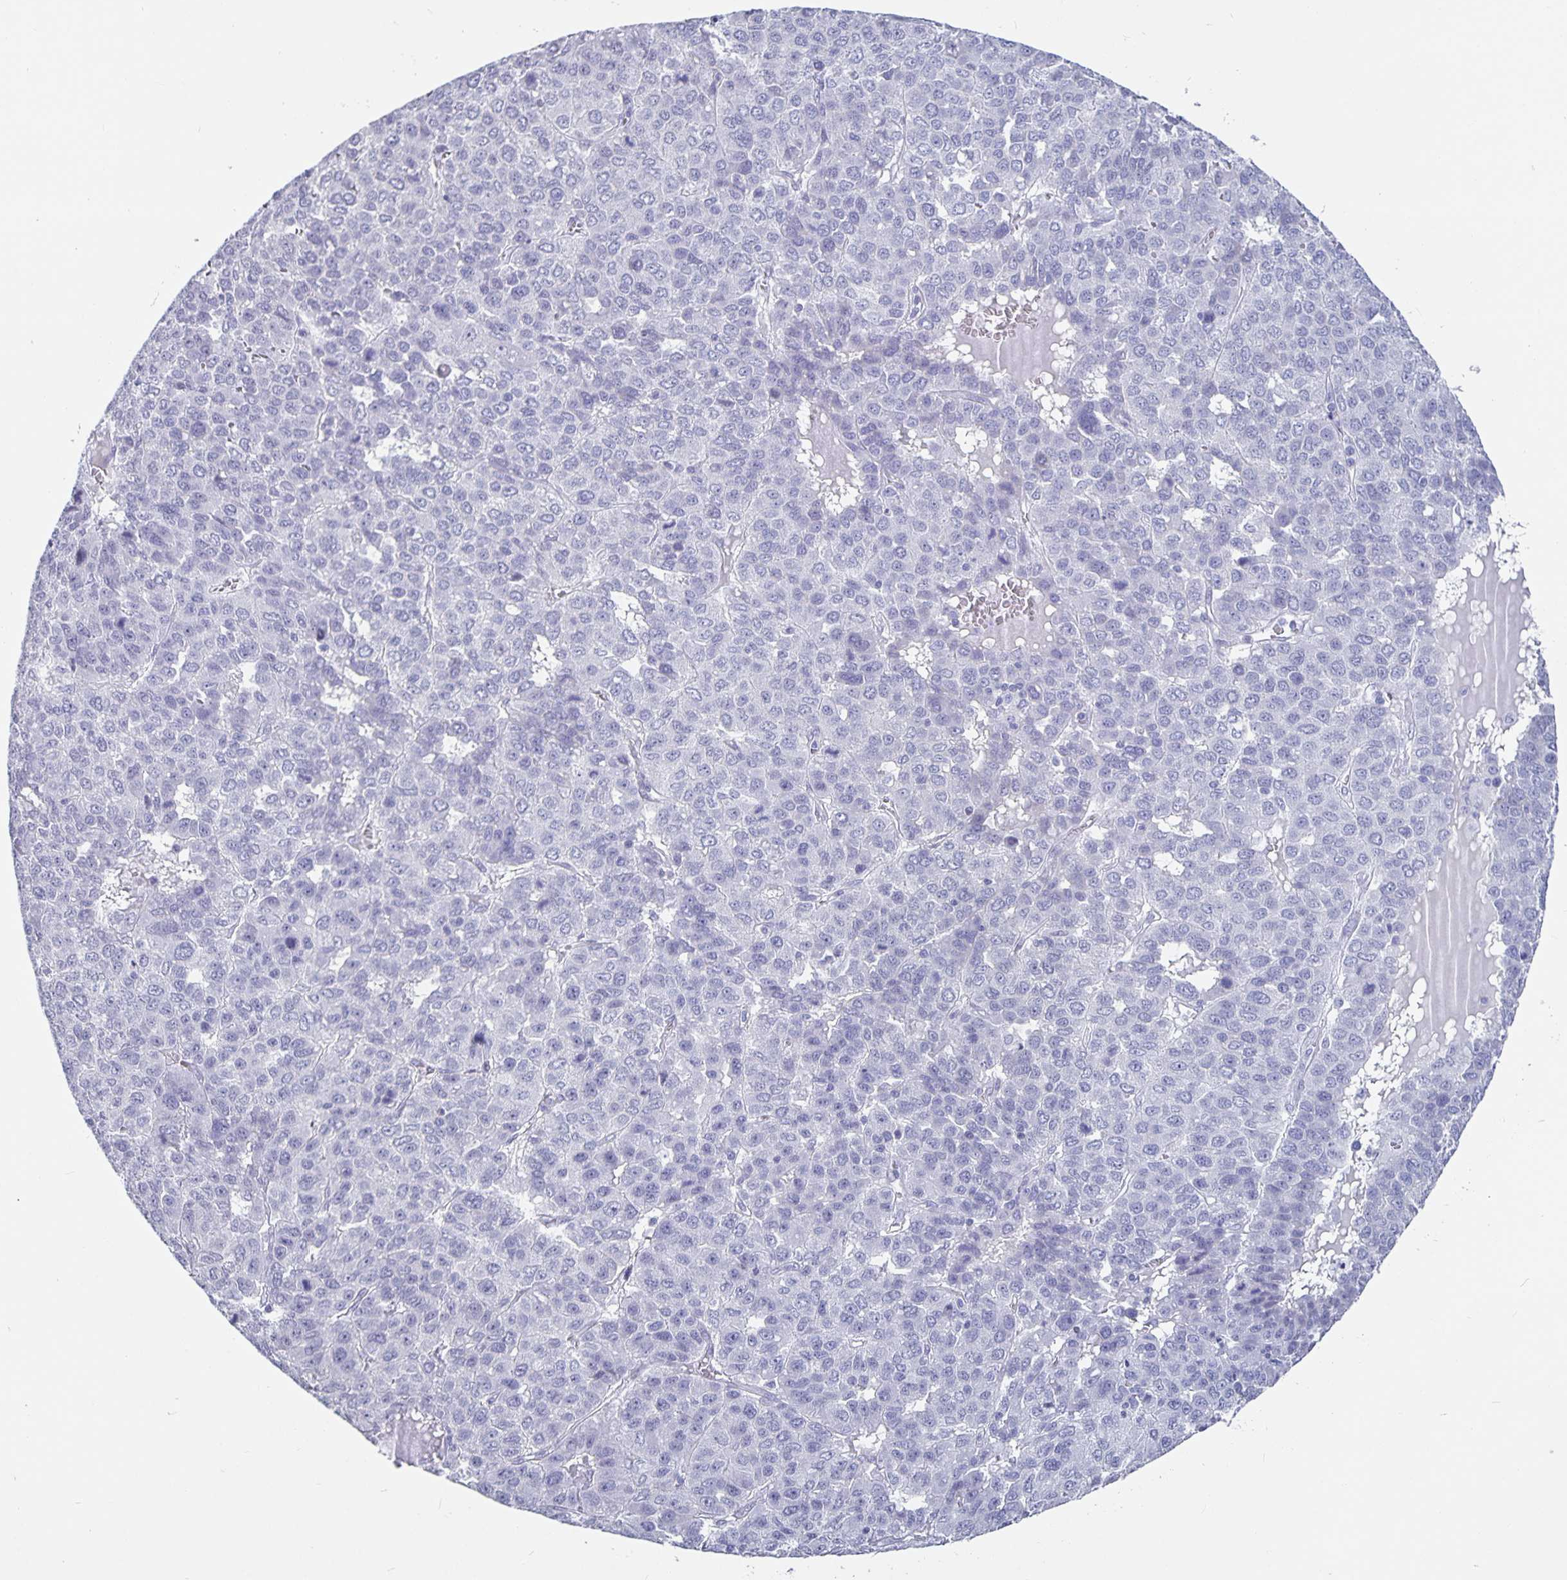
{"staining": {"intensity": "negative", "quantity": "none", "location": "none"}, "tissue": "liver cancer", "cell_type": "Tumor cells", "image_type": "cancer", "snomed": [{"axis": "morphology", "description": "Carcinoma, Hepatocellular, NOS"}, {"axis": "topography", "description": "Liver"}], "caption": "Immunohistochemical staining of human liver cancer demonstrates no significant expression in tumor cells. (DAB IHC visualized using brightfield microscopy, high magnification).", "gene": "OLIG2", "patient": {"sex": "male", "age": 69}}